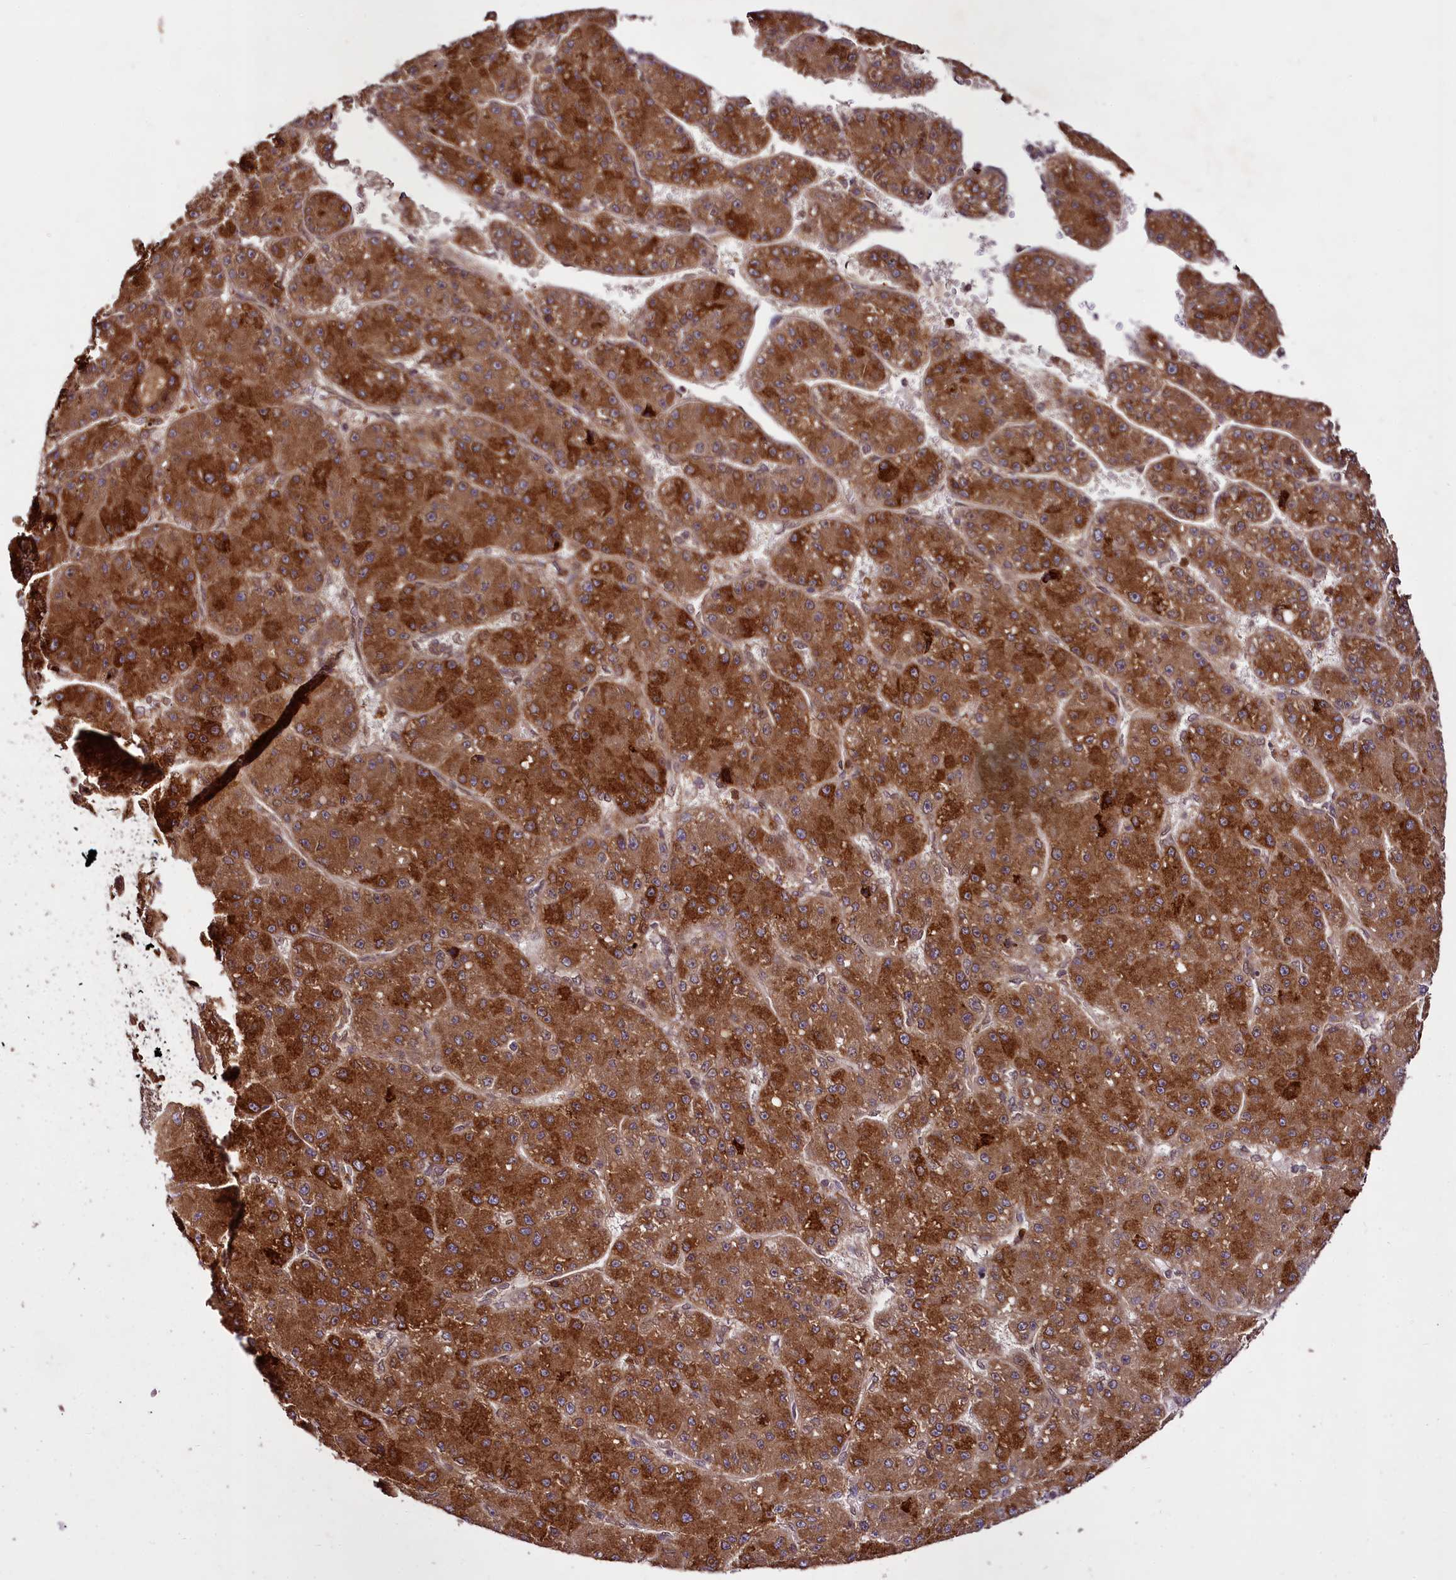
{"staining": {"intensity": "strong", "quantity": ">75%", "location": "cytoplasmic/membranous"}, "tissue": "liver cancer", "cell_type": "Tumor cells", "image_type": "cancer", "snomed": [{"axis": "morphology", "description": "Carcinoma, Hepatocellular, NOS"}, {"axis": "topography", "description": "Liver"}], "caption": "High-power microscopy captured an immunohistochemistry photomicrograph of liver hepatocellular carcinoma, revealing strong cytoplasmic/membranous staining in about >75% of tumor cells.", "gene": "DCP1B", "patient": {"sex": "male", "age": 67}}